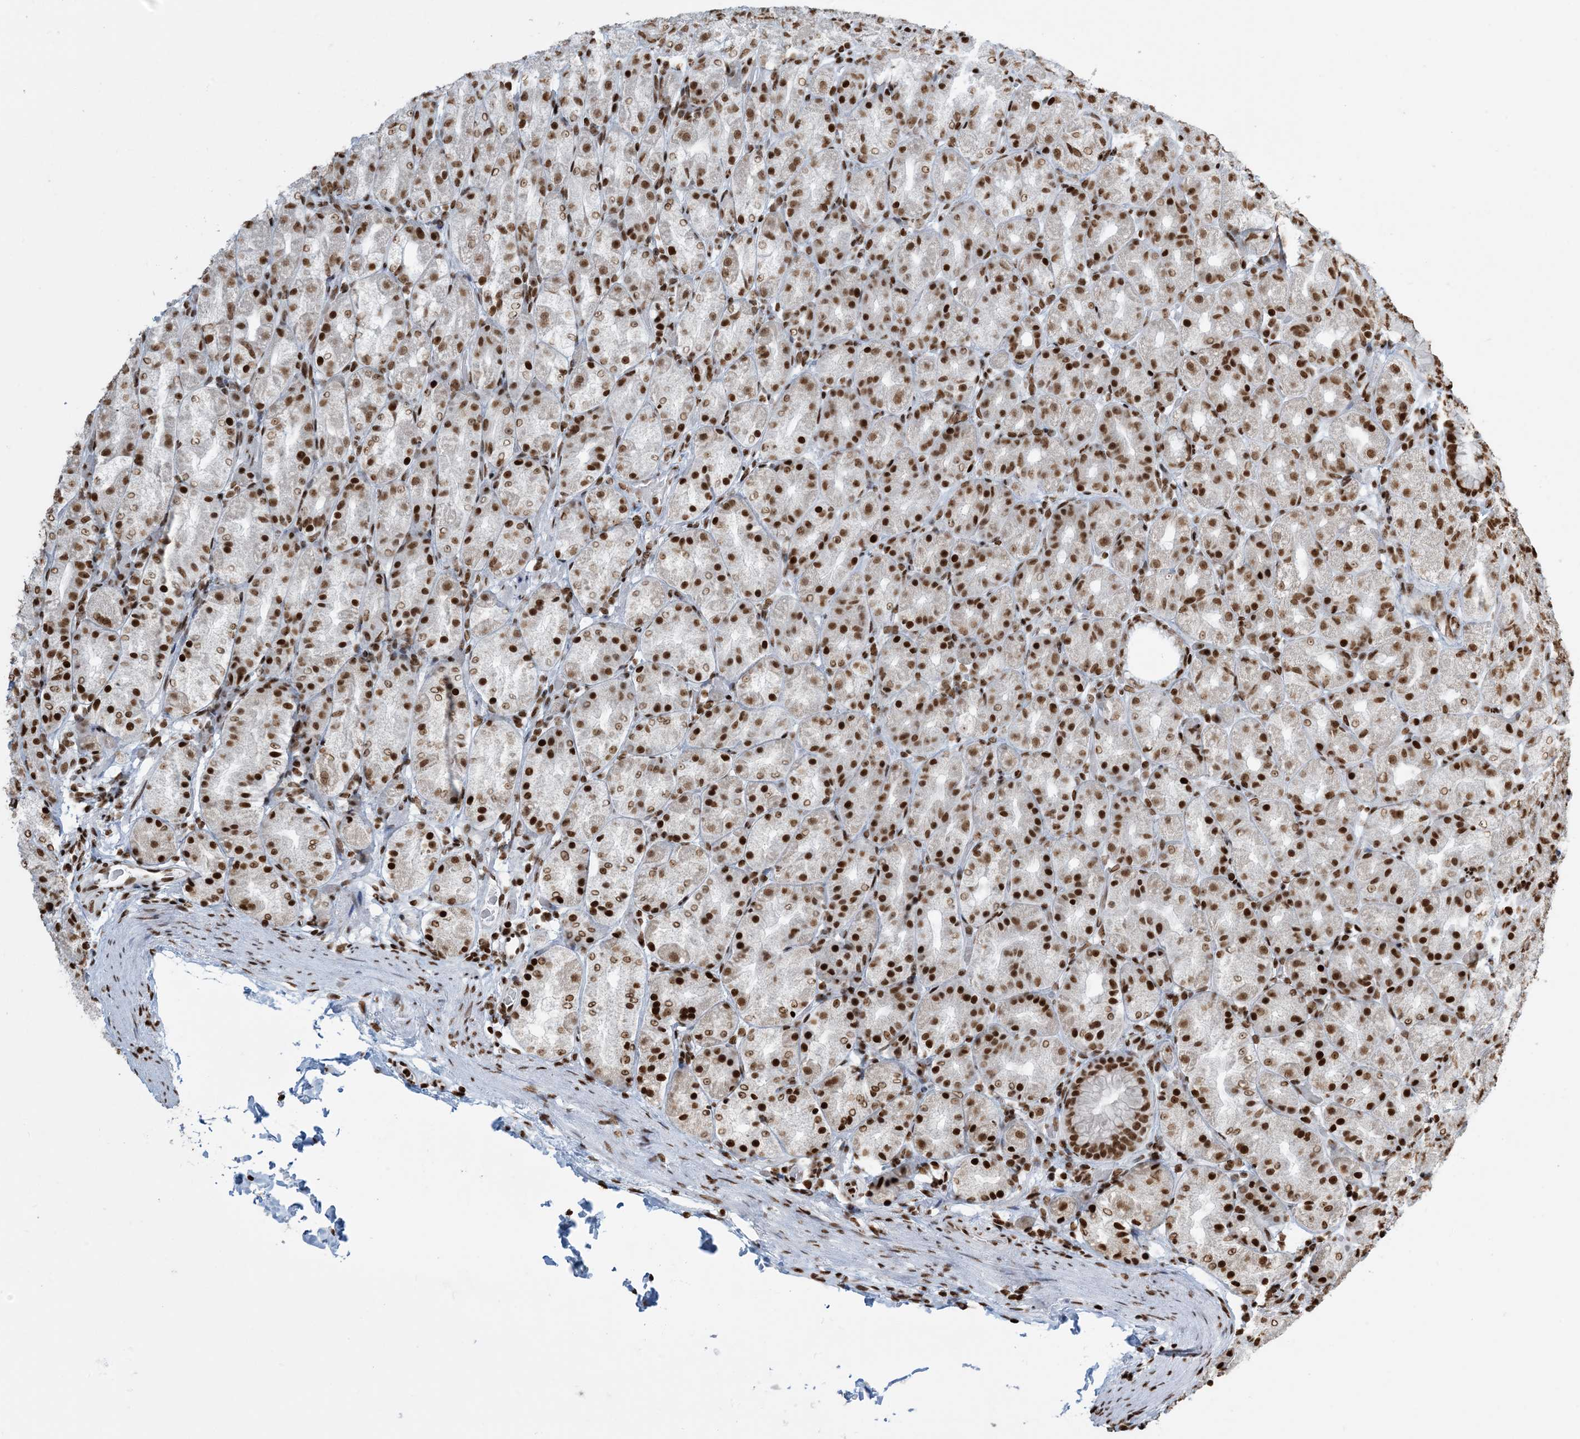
{"staining": {"intensity": "strong", "quantity": ">75%", "location": "nuclear"}, "tissue": "stomach", "cell_type": "Glandular cells", "image_type": "normal", "snomed": [{"axis": "morphology", "description": "Normal tissue, NOS"}, {"axis": "topography", "description": "Stomach, upper"}], "caption": "Immunohistochemistry (IHC) of benign stomach shows high levels of strong nuclear positivity in approximately >75% of glandular cells.", "gene": "H3", "patient": {"sex": "male", "age": 68}}